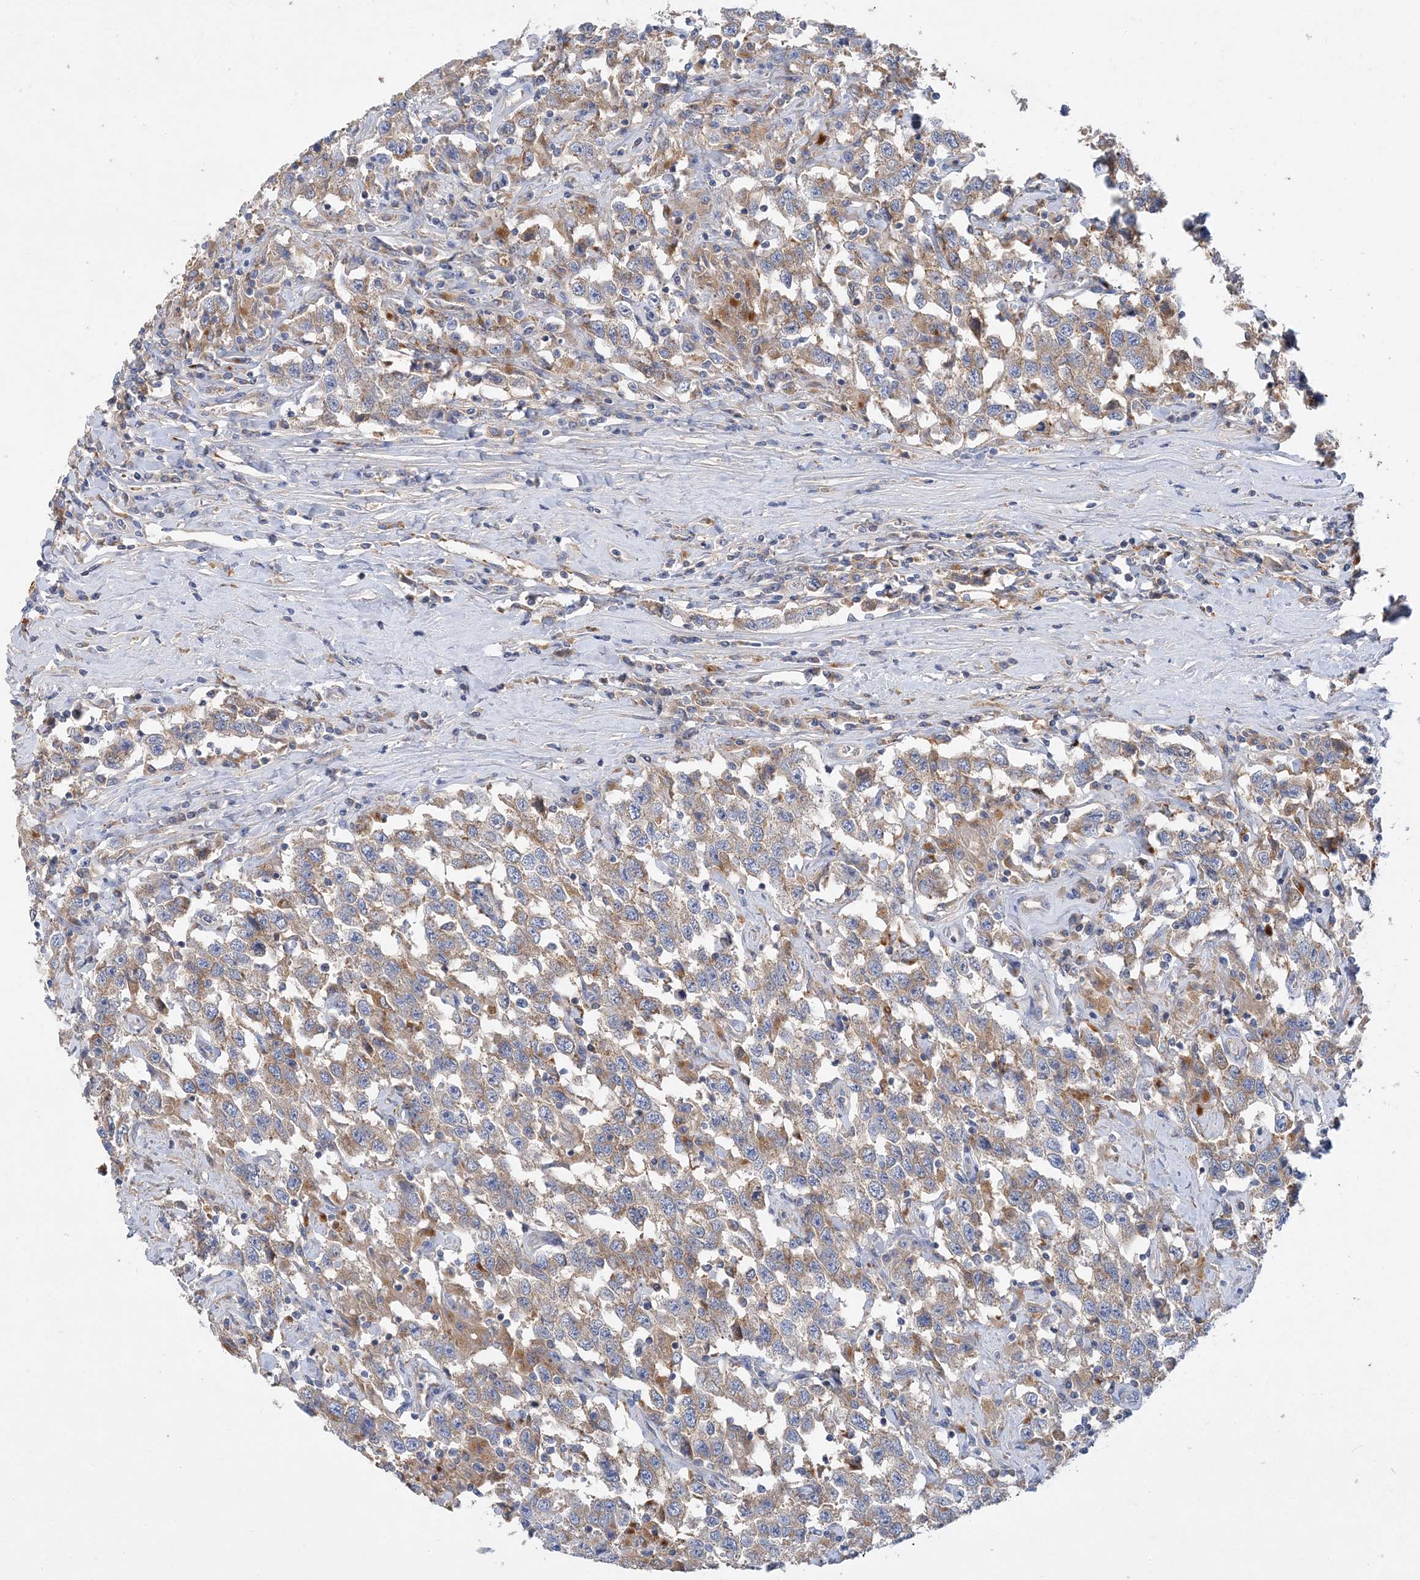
{"staining": {"intensity": "weak", "quantity": ">75%", "location": "cytoplasmic/membranous"}, "tissue": "testis cancer", "cell_type": "Tumor cells", "image_type": "cancer", "snomed": [{"axis": "morphology", "description": "Seminoma, NOS"}, {"axis": "topography", "description": "Testis"}], "caption": "A brown stain highlights weak cytoplasmic/membranous expression of a protein in testis cancer tumor cells.", "gene": "GRINA", "patient": {"sex": "male", "age": 41}}